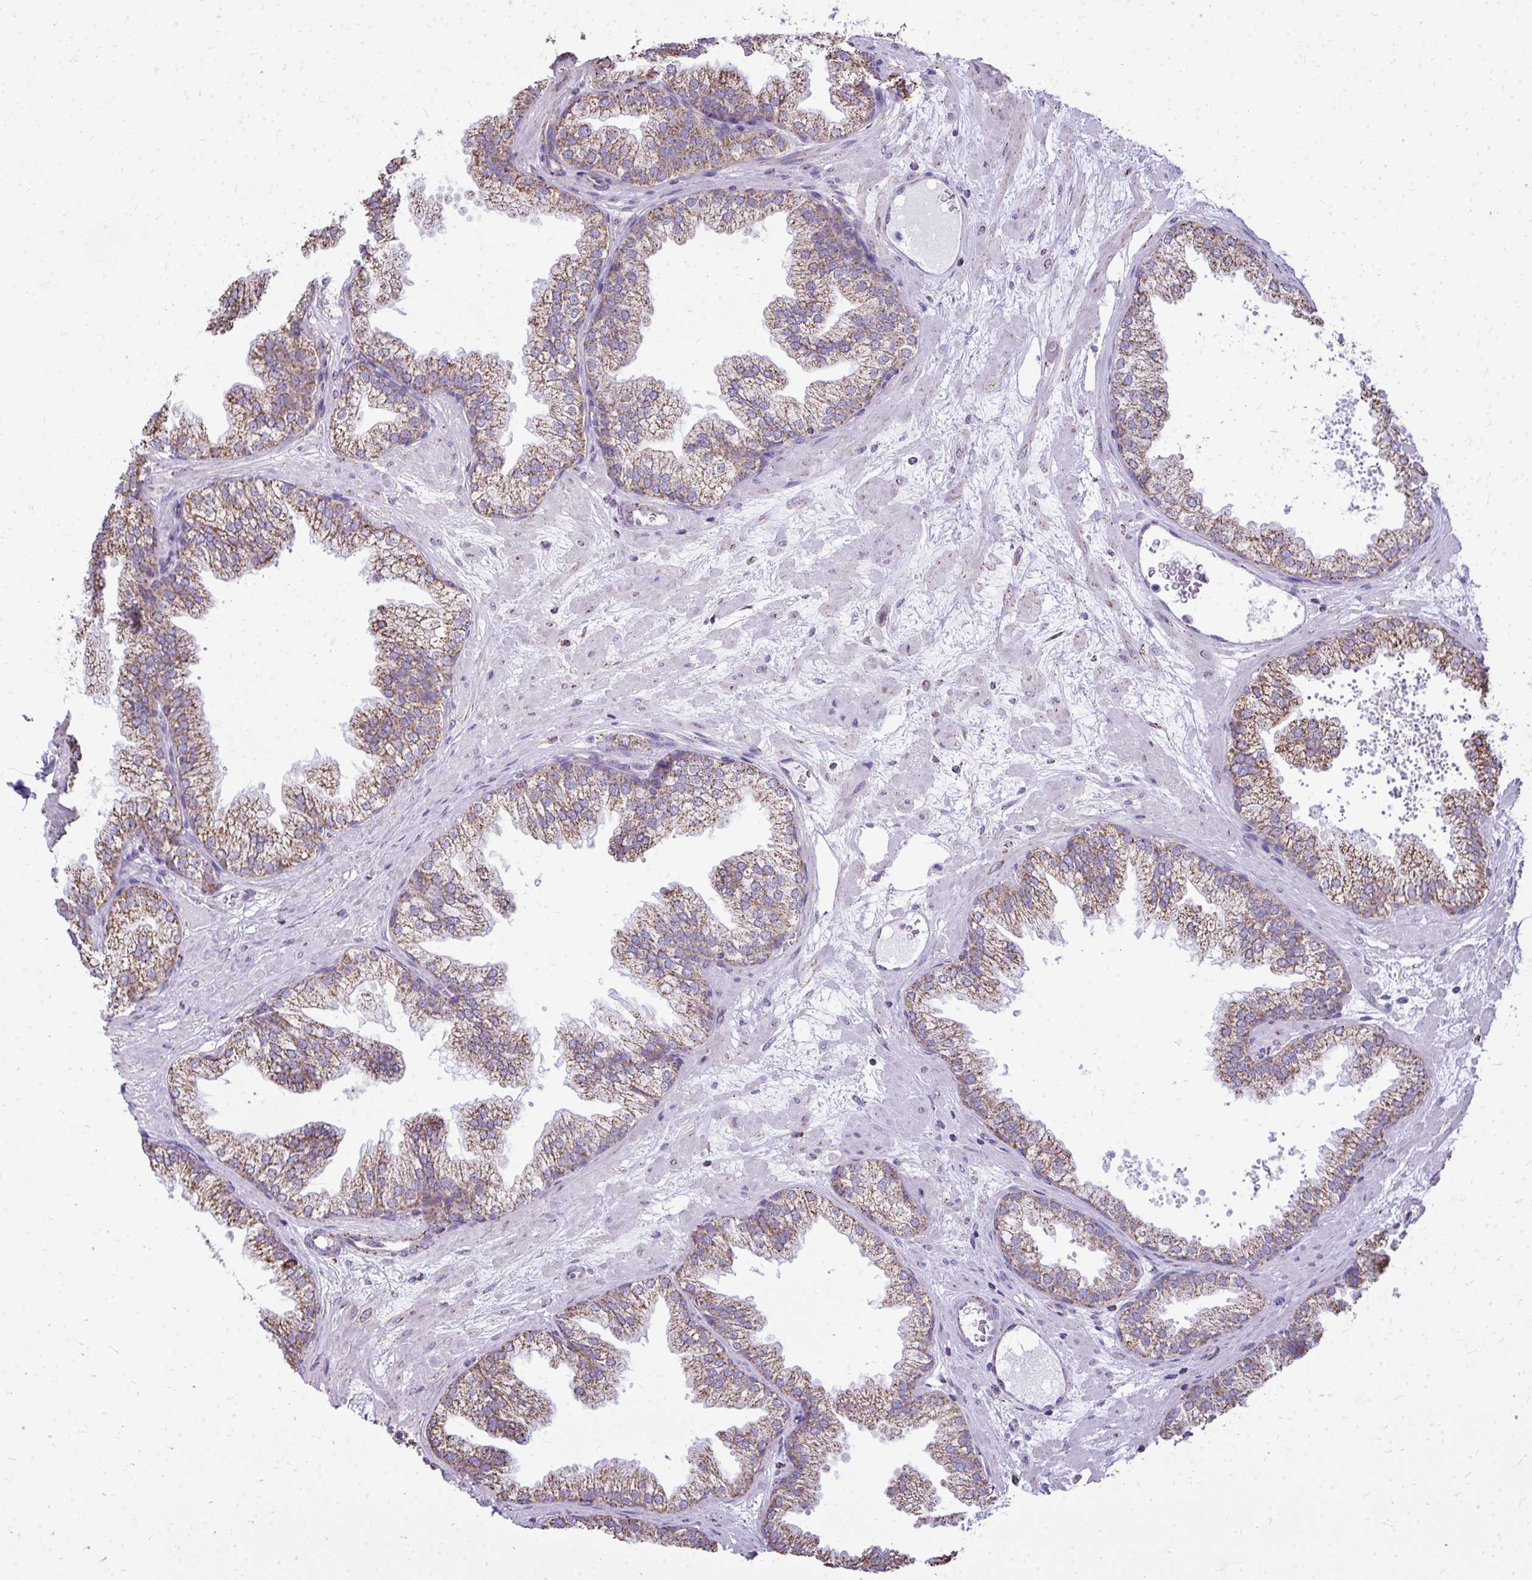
{"staining": {"intensity": "moderate", "quantity": ">75%", "location": "cytoplasmic/membranous"}, "tissue": "prostate", "cell_type": "Glandular cells", "image_type": "normal", "snomed": [{"axis": "morphology", "description": "Normal tissue, NOS"}, {"axis": "topography", "description": "Prostate"}], "caption": "Benign prostate reveals moderate cytoplasmic/membranous expression in about >75% of glandular cells.", "gene": "MPZL2", "patient": {"sex": "male", "age": 37}}